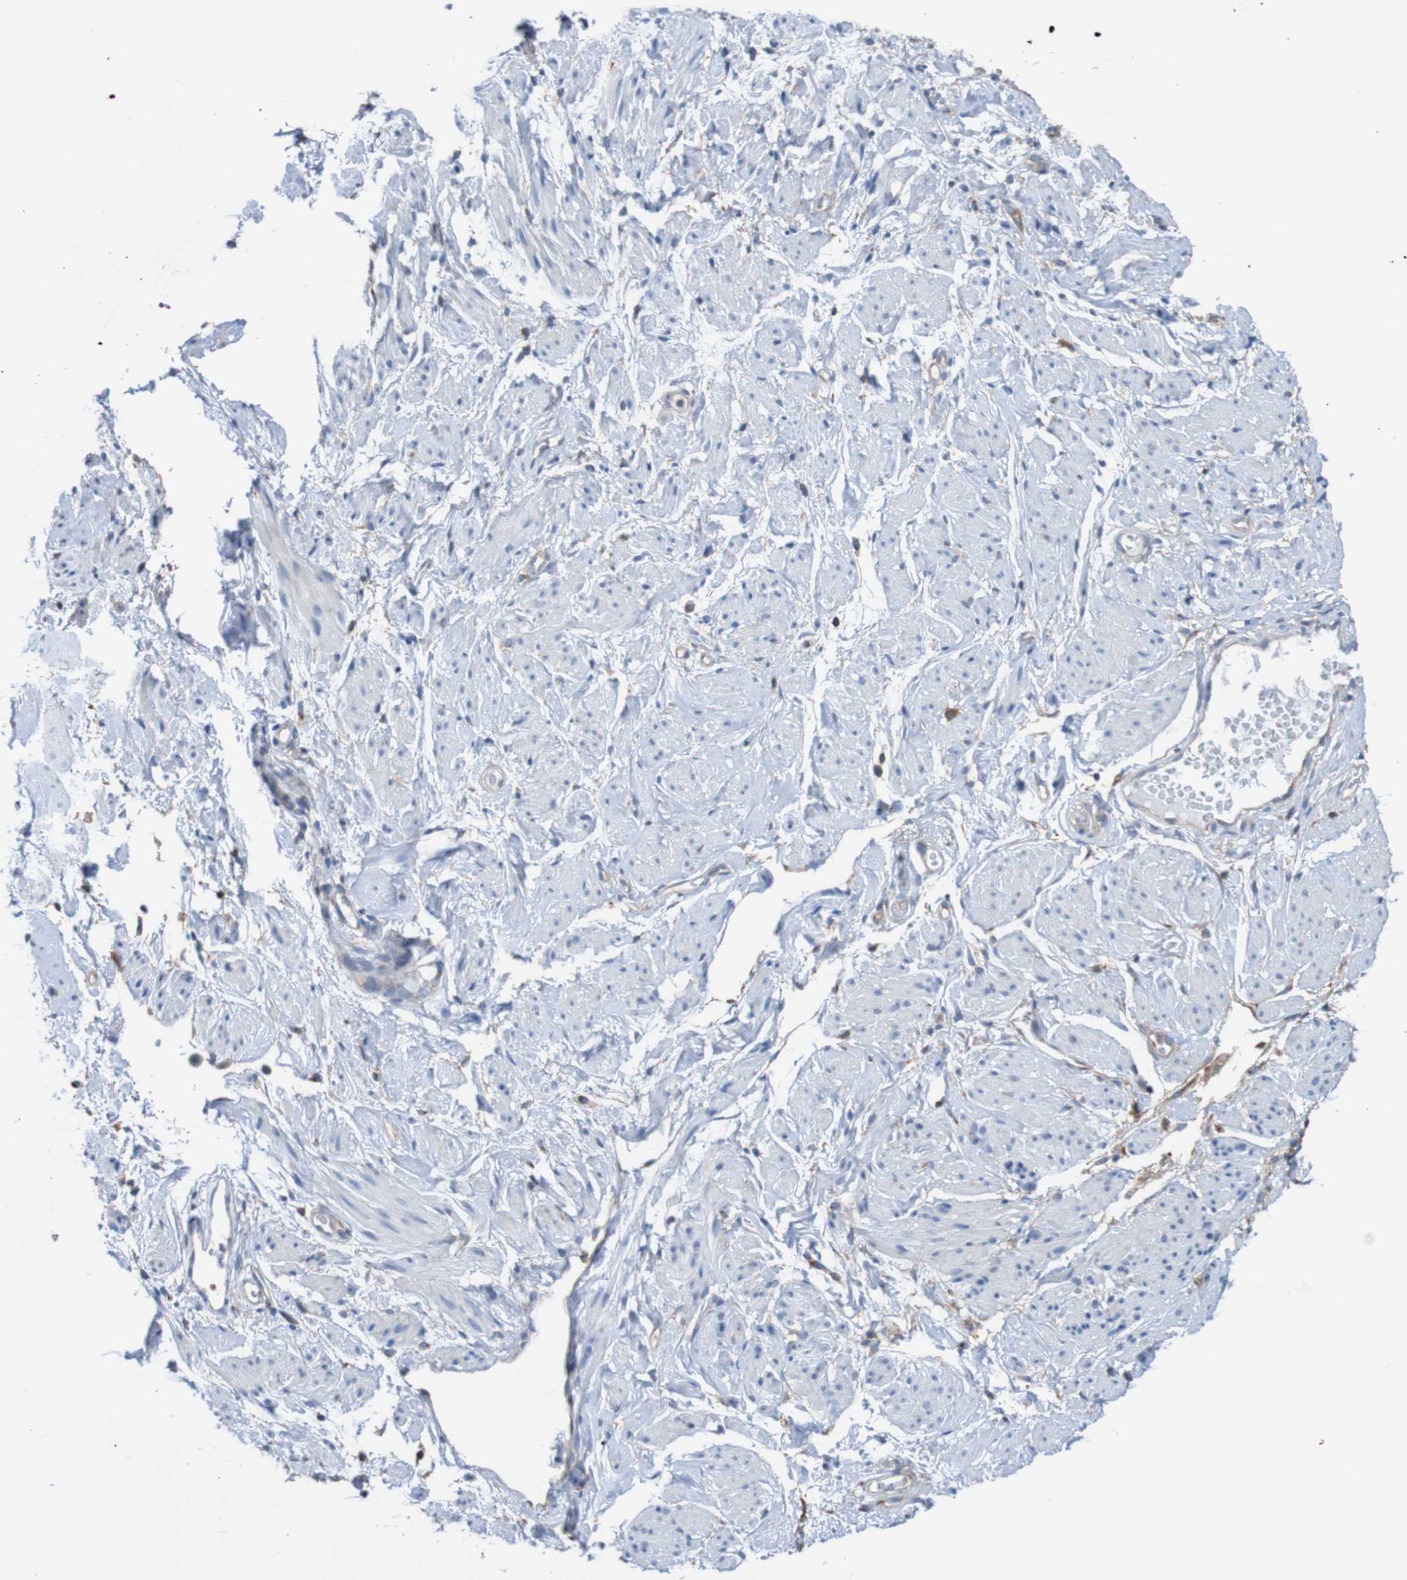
{"staining": {"intensity": "negative", "quantity": "none", "location": "none"}, "tissue": "endometrial cancer", "cell_type": "Tumor cells", "image_type": "cancer", "snomed": [{"axis": "morphology", "description": "Adenocarcinoma, NOS"}, {"axis": "topography", "description": "Endometrium"}], "caption": "This image is of endometrial adenocarcinoma stained with IHC to label a protein in brown with the nuclei are counter-stained blue. There is no expression in tumor cells.", "gene": "MINAR1", "patient": {"sex": "female", "age": 85}}